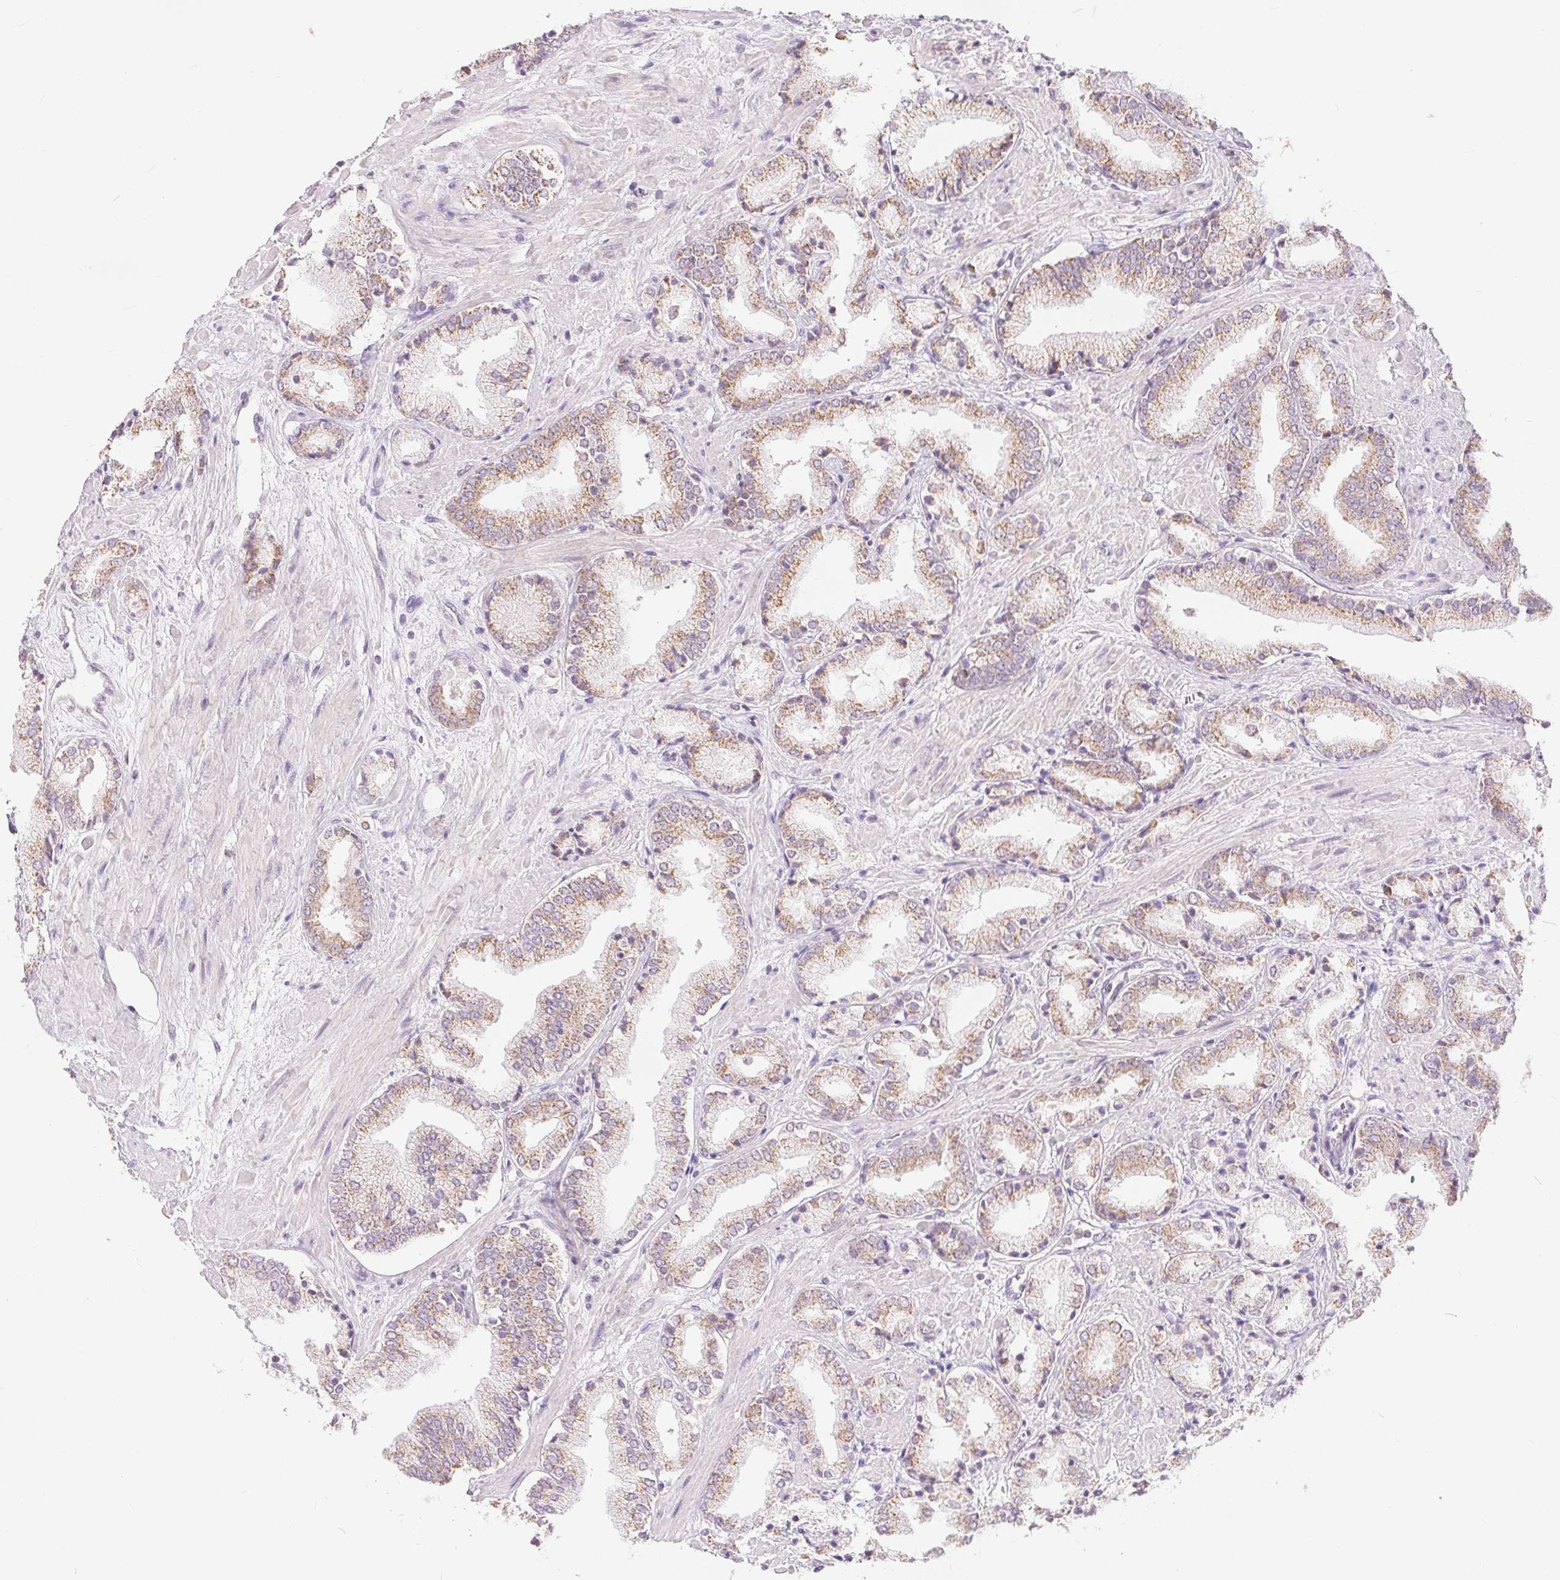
{"staining": {"intensity": "weak", "quantity": ">75%", "location": "cytoplasmic/membranous"}, "tissue": "prostate cancer", "cell_type": "Tumor cells", "image_type": "cancer", "snomed": [{"axis": "morphology", "description": "Adenocarcinoma, High grade"}, {"axis": "topography", "description": "Prostate"}], "caption": "Immunohistochemistry micrograph of neoplastic tissue: human high-grade adenocarcinoma (prostate) stained using immunohistochemistry (IHC) exhibits low levels of weak protein expression localized specifically in the cytoplasmic/membranous of tumor cells, appearing as a cytoplasmic/membranous brown color.", "gene": "POU2F2", "patient": {"sex": "male", "age": 56}}